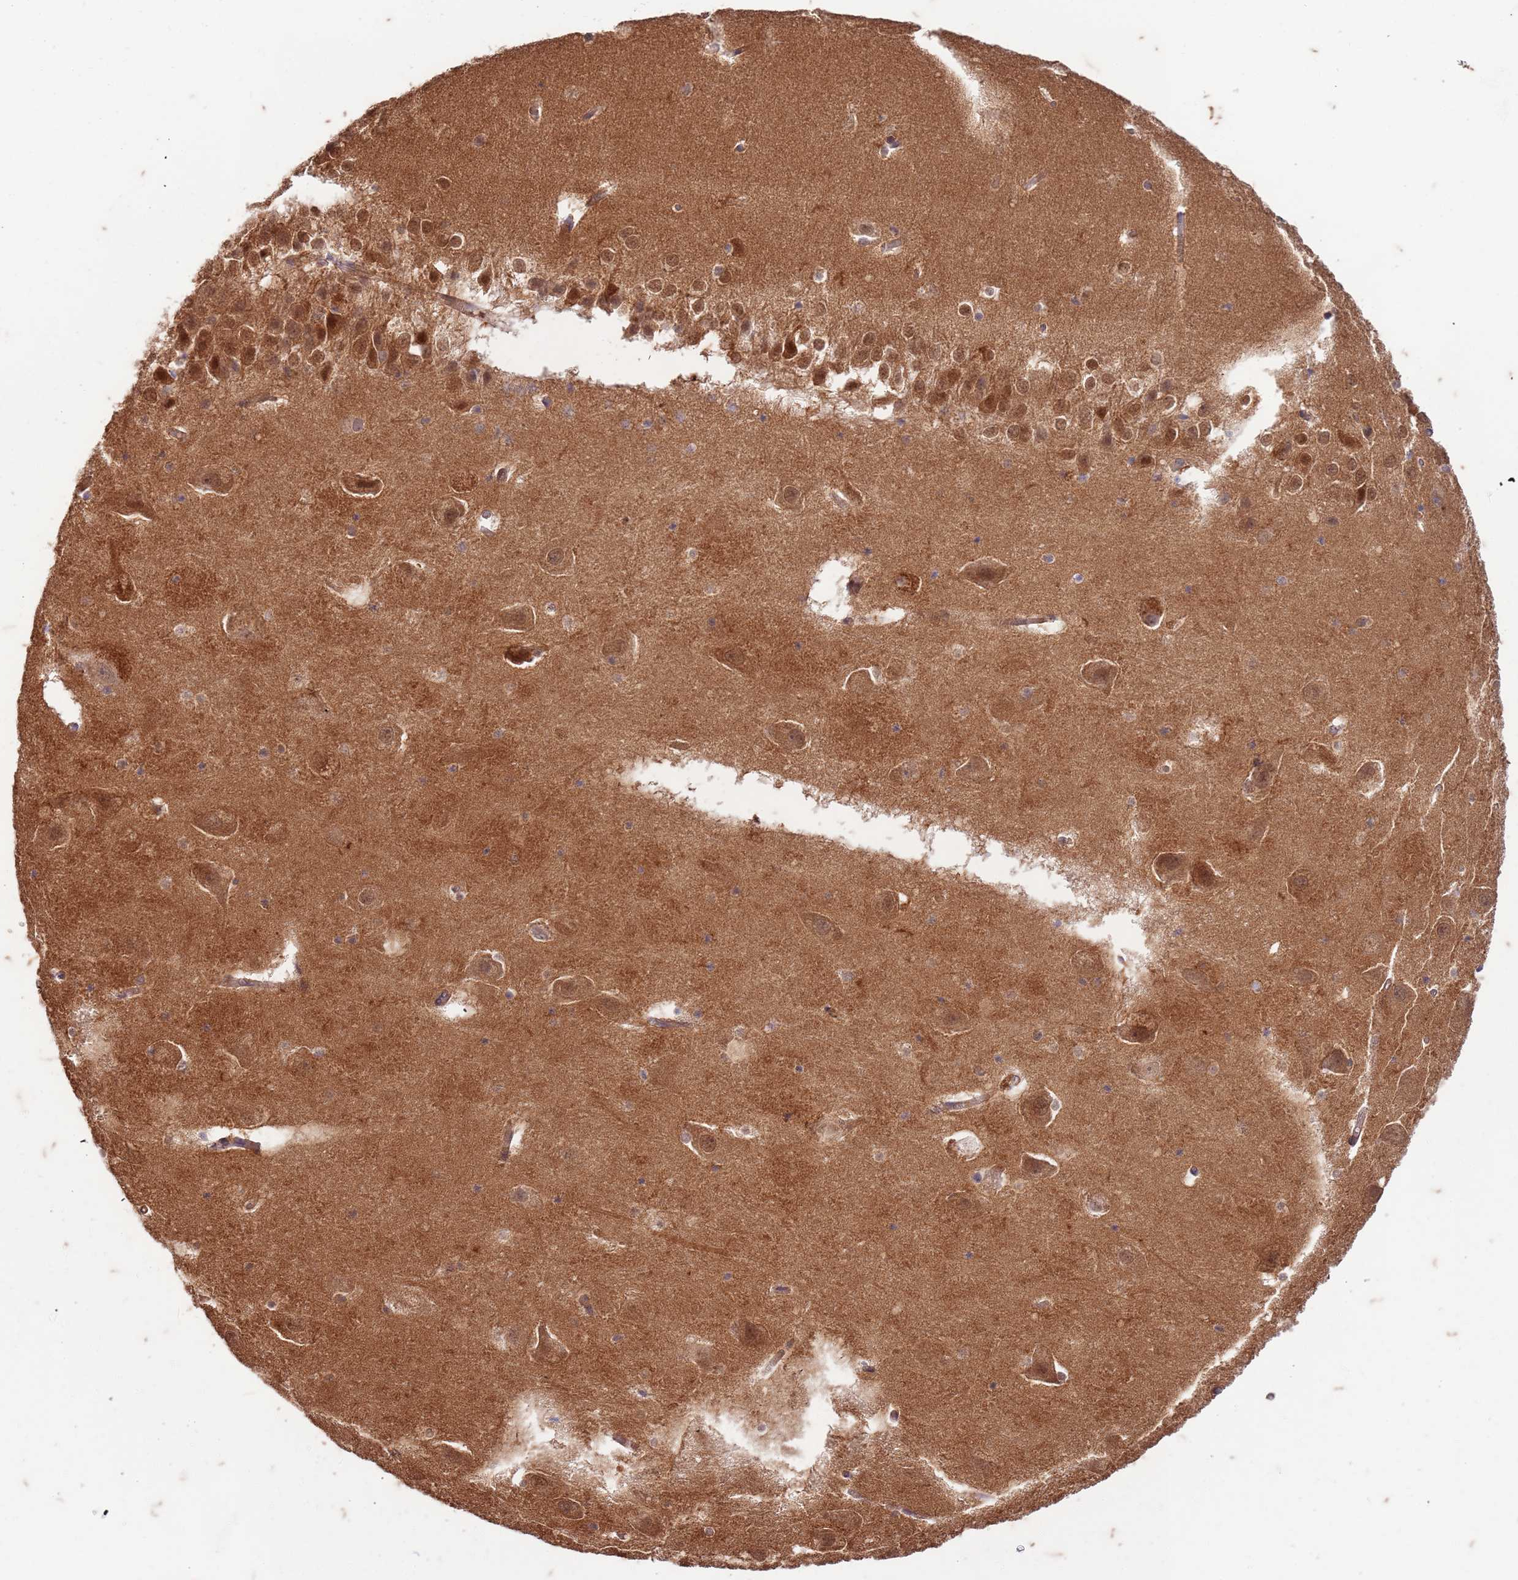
{"staining": {"intensity": "weak", "quantity": "25%-75%", "location": "cytoplasmic/membranous"}, "tissue": "hippocampus", "cell_type": "Glial cells", "image_type": "normal", "snomed": [{"axis": "morphology", "description": "Normal tissue, NOS"}, {"axis": "topography", "description": "Hippocampus"}], "caption": "Approximately 25%-75% of glial cells in benign human hippocampus demonstrate weak cytoplasmic/membranous protein staining as visualized by brown immunohistochemical staining.", "gene": "RAPGEF3", "patient": {"sex": "female", "age": 52}}